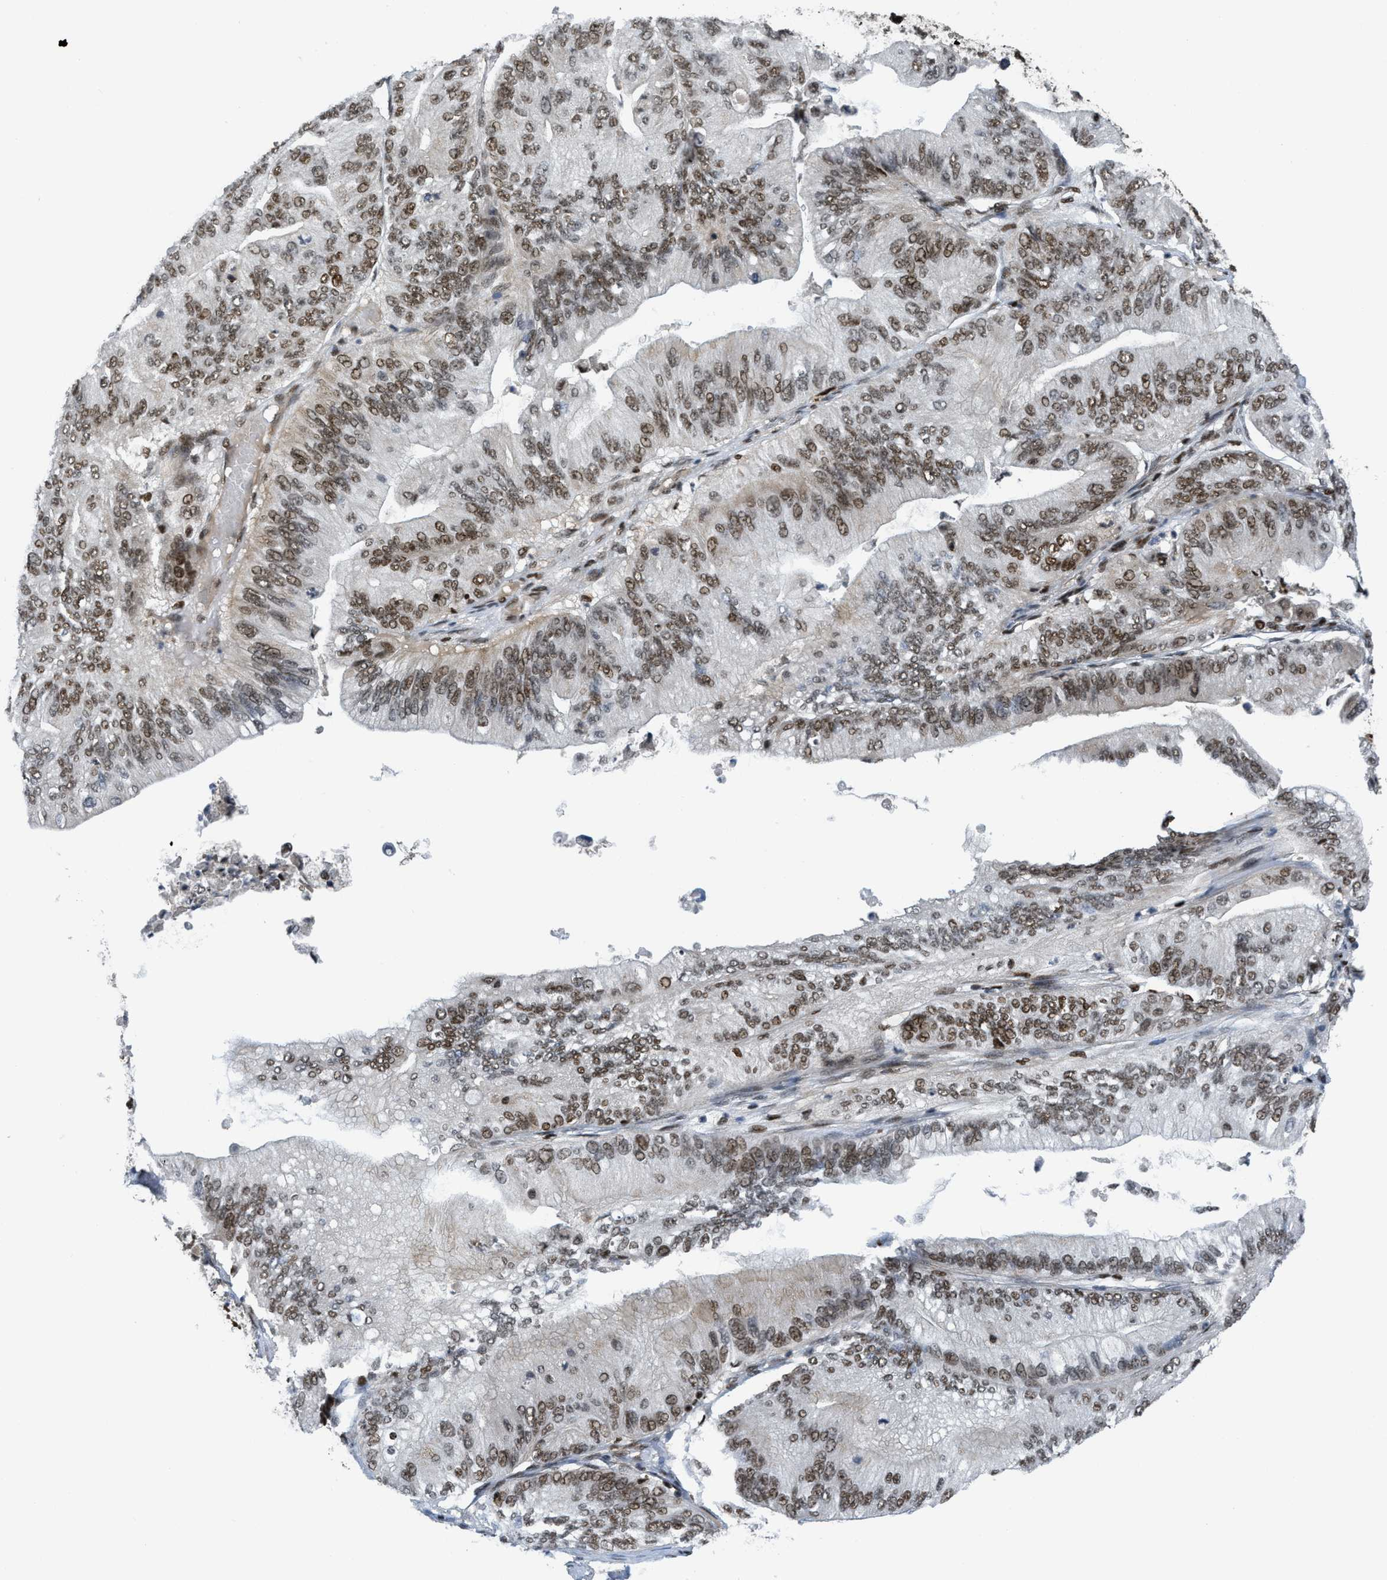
{"staining": {"intensity": "moderate", "quantity": ">75%", "location": "nuclear"}, "tissue": "ovarian cancer", "cell_type": "Tumor cells", "image_type": "cancer", "snomed": [{"axis": "morphology", "description": "Cystadenocarcinoma, mucinous, NOS"}, {"axis": "topography", "description": "Ovary"}], "caption": "About >75% of tumor cells in human mucinous cystadenocarcinoma (ovarian) reveal moderate nuclear protein staining as visualized by brown immunohistochemical staining.", "gene": "RFX5", "patient": {"sex": "female", "age": 61}}